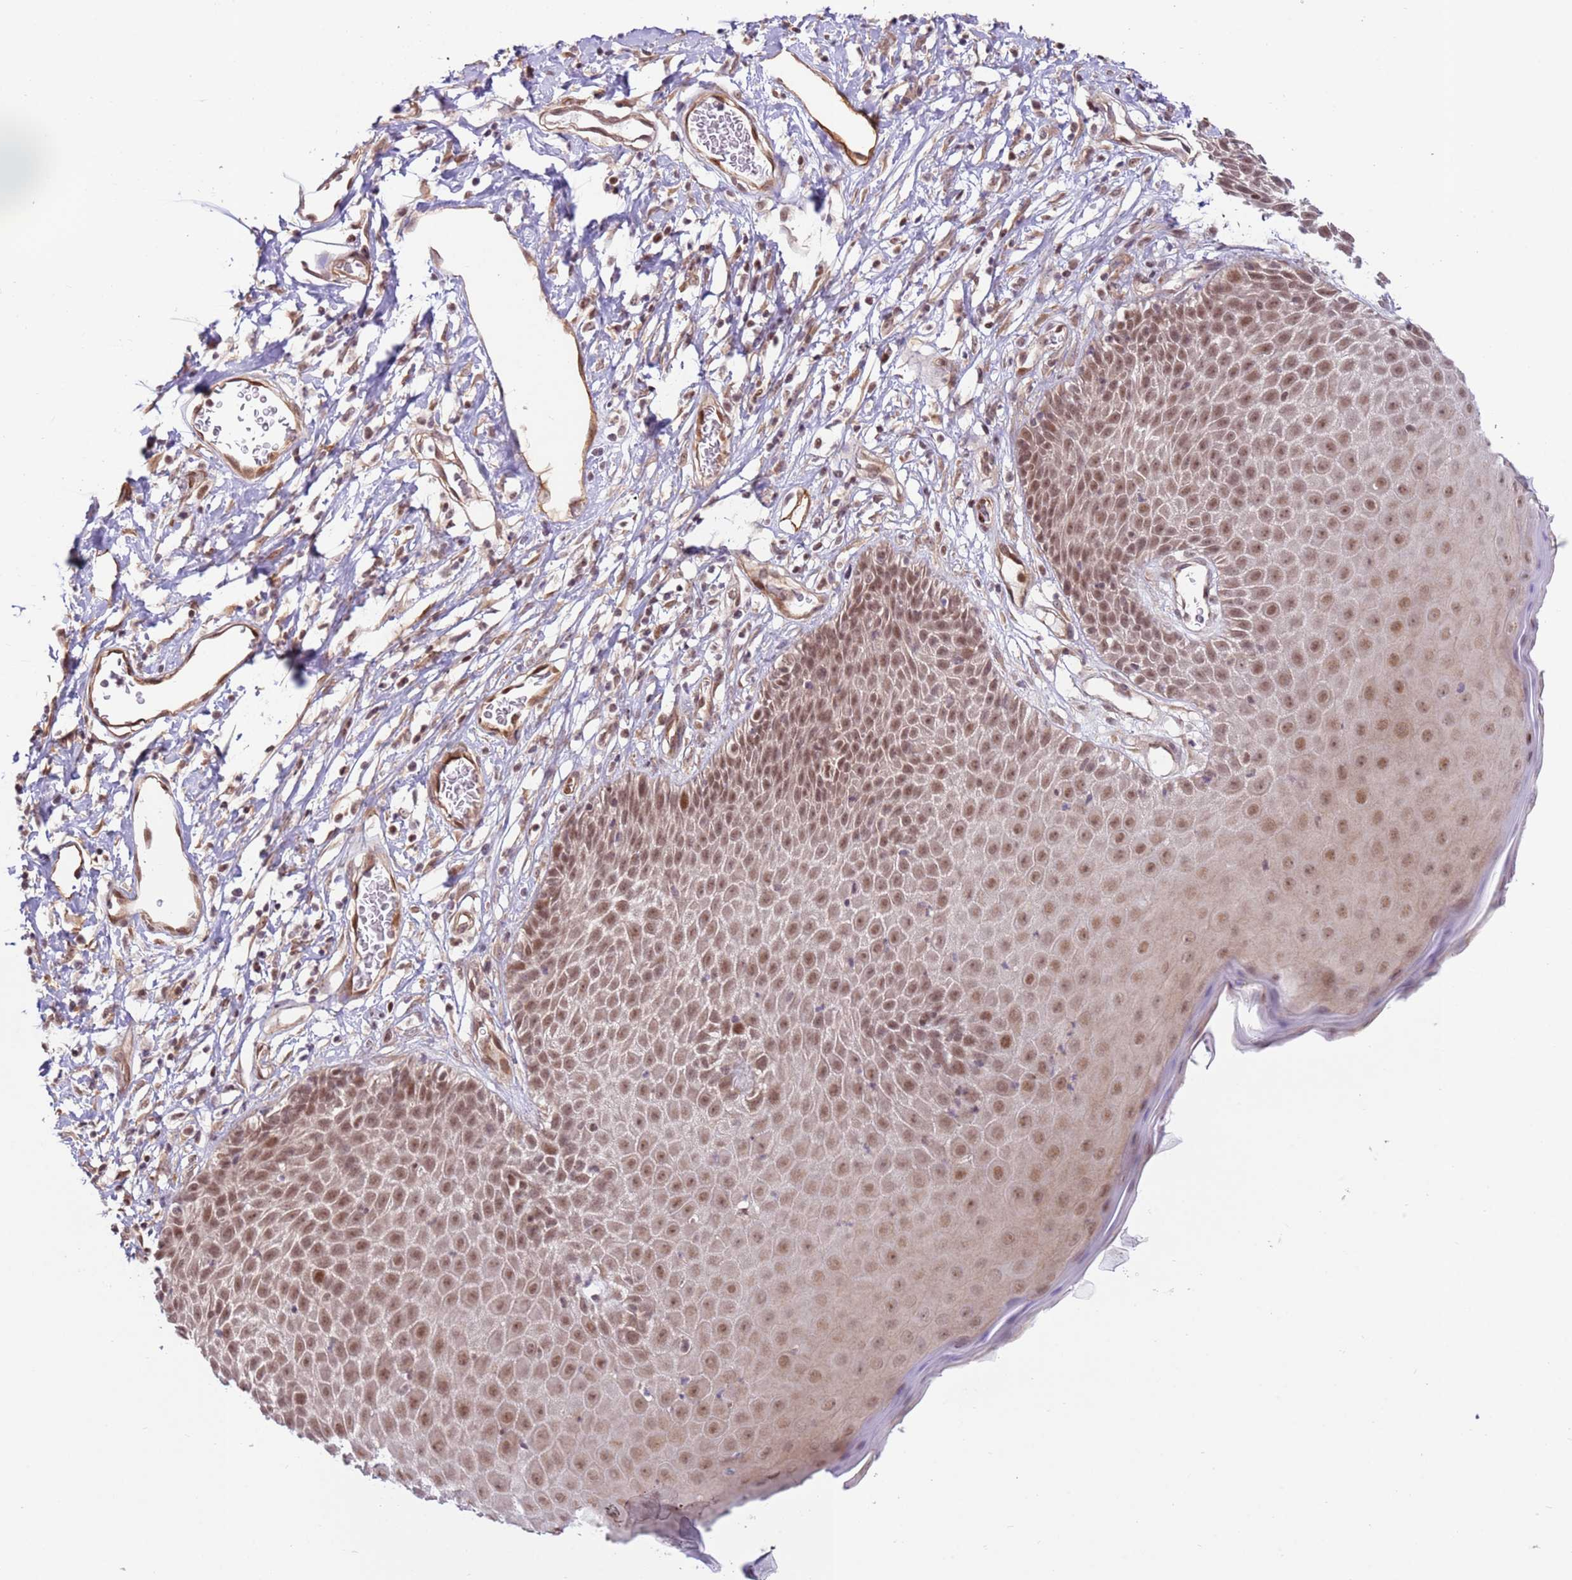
{"staining": {"intensity": "weak", "quantity": ">75%", "location": "nuclear"}, "tissue": "skin", "cell_type": "Epidermal cells", "image_type": "normal", "snomed": [{"axis": "morphology", "description": "Normal tissue, NOS"}, {"axis": "topography", "description": "Vulva"}], "caption": "Protein expression analysis of normal human skin reveals weak nuclear expression in about >75% of epidermal cells. (DAB (3,3'-diaminobenzidine) IHC, brown staining for protein, blue staining for nuclei).", "gene": "DCAF4", "patient": {"sex": "female", "age": 68}}